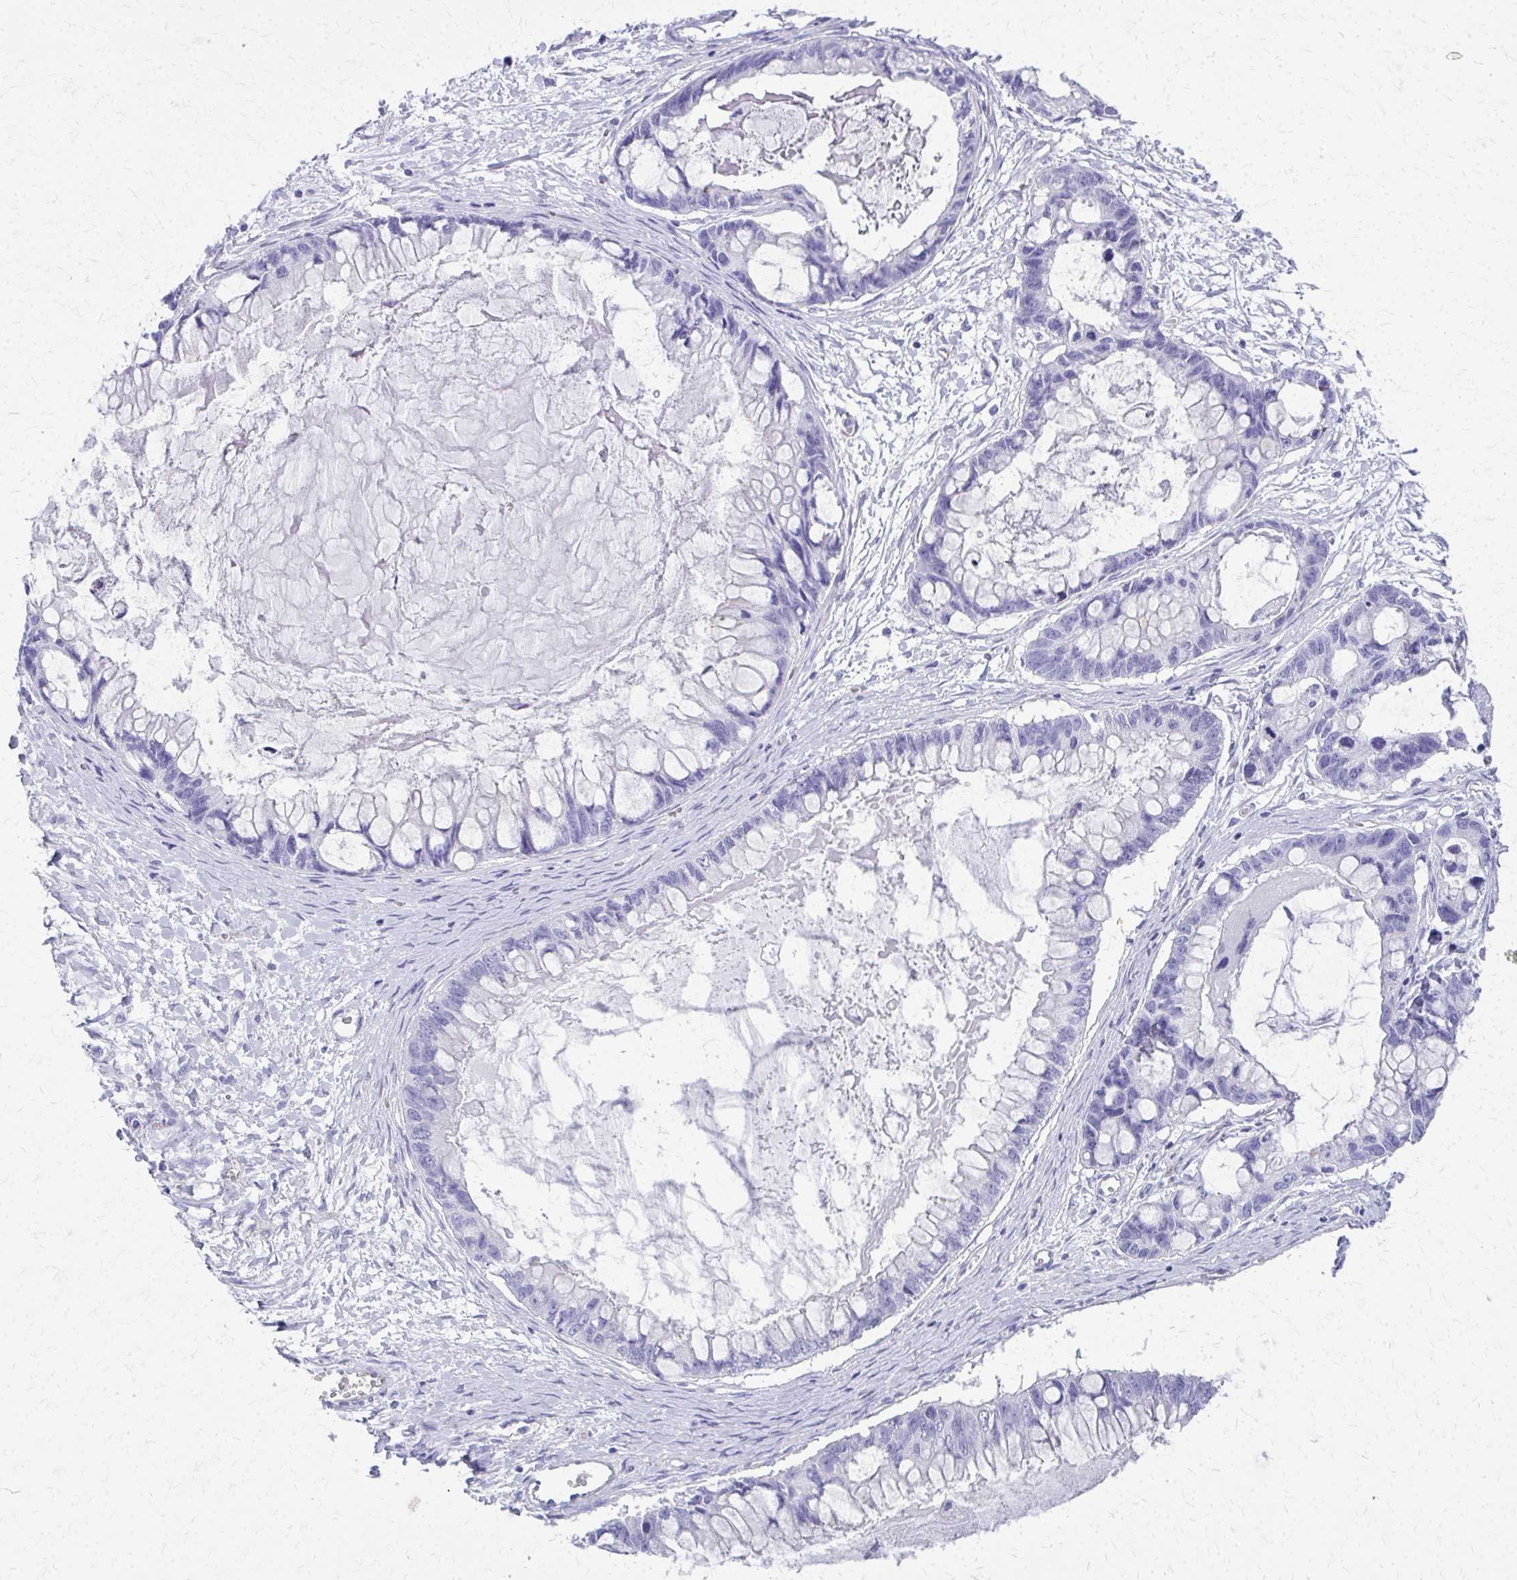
{"staining": {"intensity": "negative", "quantity": "none", "location": "none"}, "tissue": "ovarian cancer", "cell_type": "Tumor cells", "image_type": "cancer", "snomed": [{"axis": "morphology", "description": "Cystadenocarcinoma, mucinous, NOS"}, {"axis": "topography", "description": "Ovary"}], "caption": "High power microscopy image of an immunohistochemistry photomicrograph of ovarian cancer (mucinous cystadenocarcinoma), revealing no significant staining in tumor cells.", "gene": "TPSG1", "patient": {"sex": "female", "age": 63}}